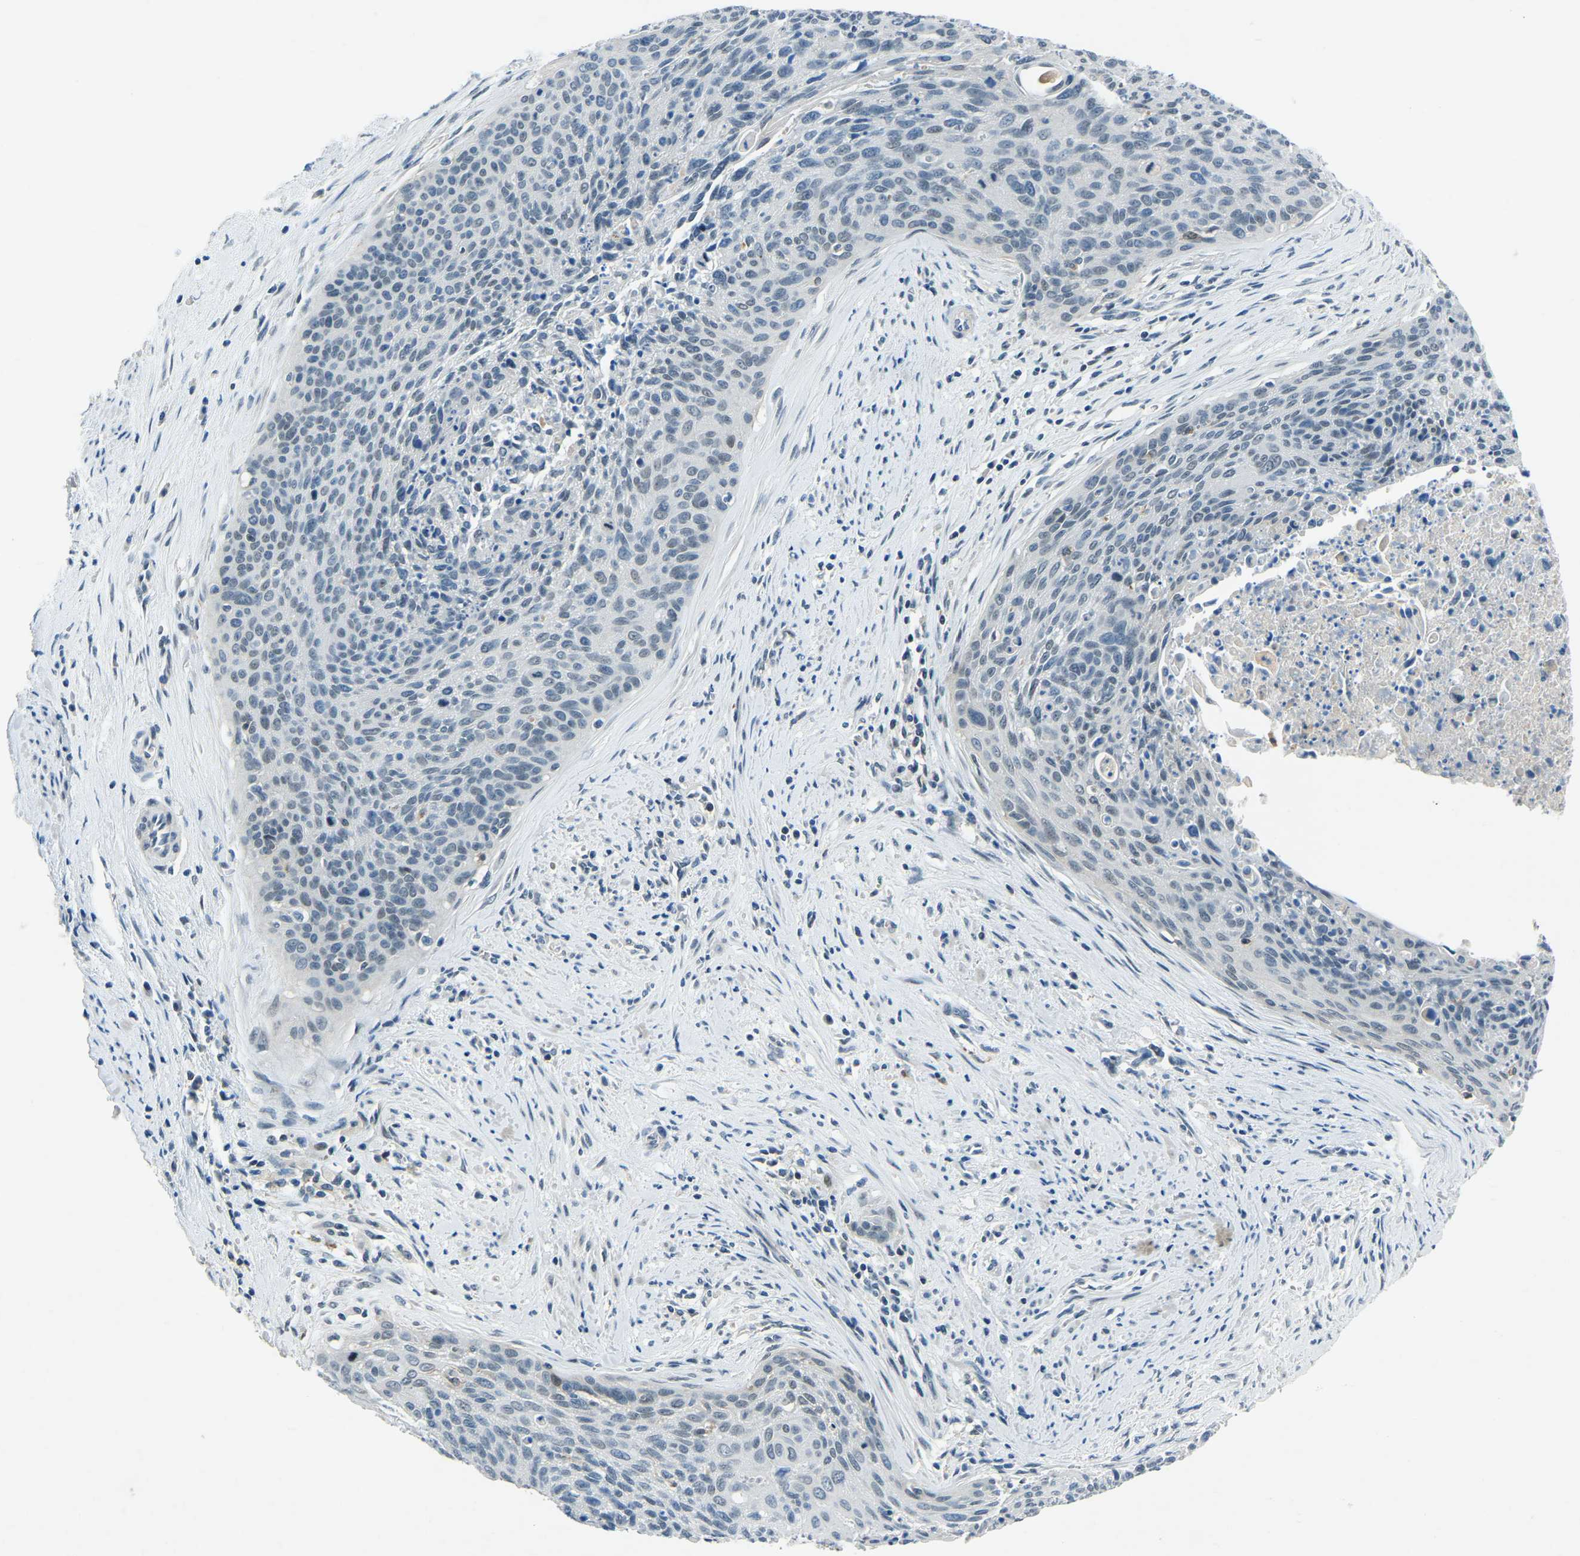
{"staining": {"intensity": "negative", "quantity": "none", "location": "none"}, "tissue": "cervical cancer", "cell_type": "Tumor cells", "image_type": "cancer", "snomed": [{"axis": "morphology", "description": "Squamous cell carcinoma, NOS"}, {"axis": "topography", "description": "Cervix"}], "caption": "Immunohistochemical staining of cervical squamous cell carcinoma demonstrates no significant expression in tumor cells. (DAB (3,3'-diaminobenzidine) immunohistochemistry visualized using brightfield microscopy, high magnification).", "gene": "XIRP1", "patient": {"sex": "female", "age": 55}}